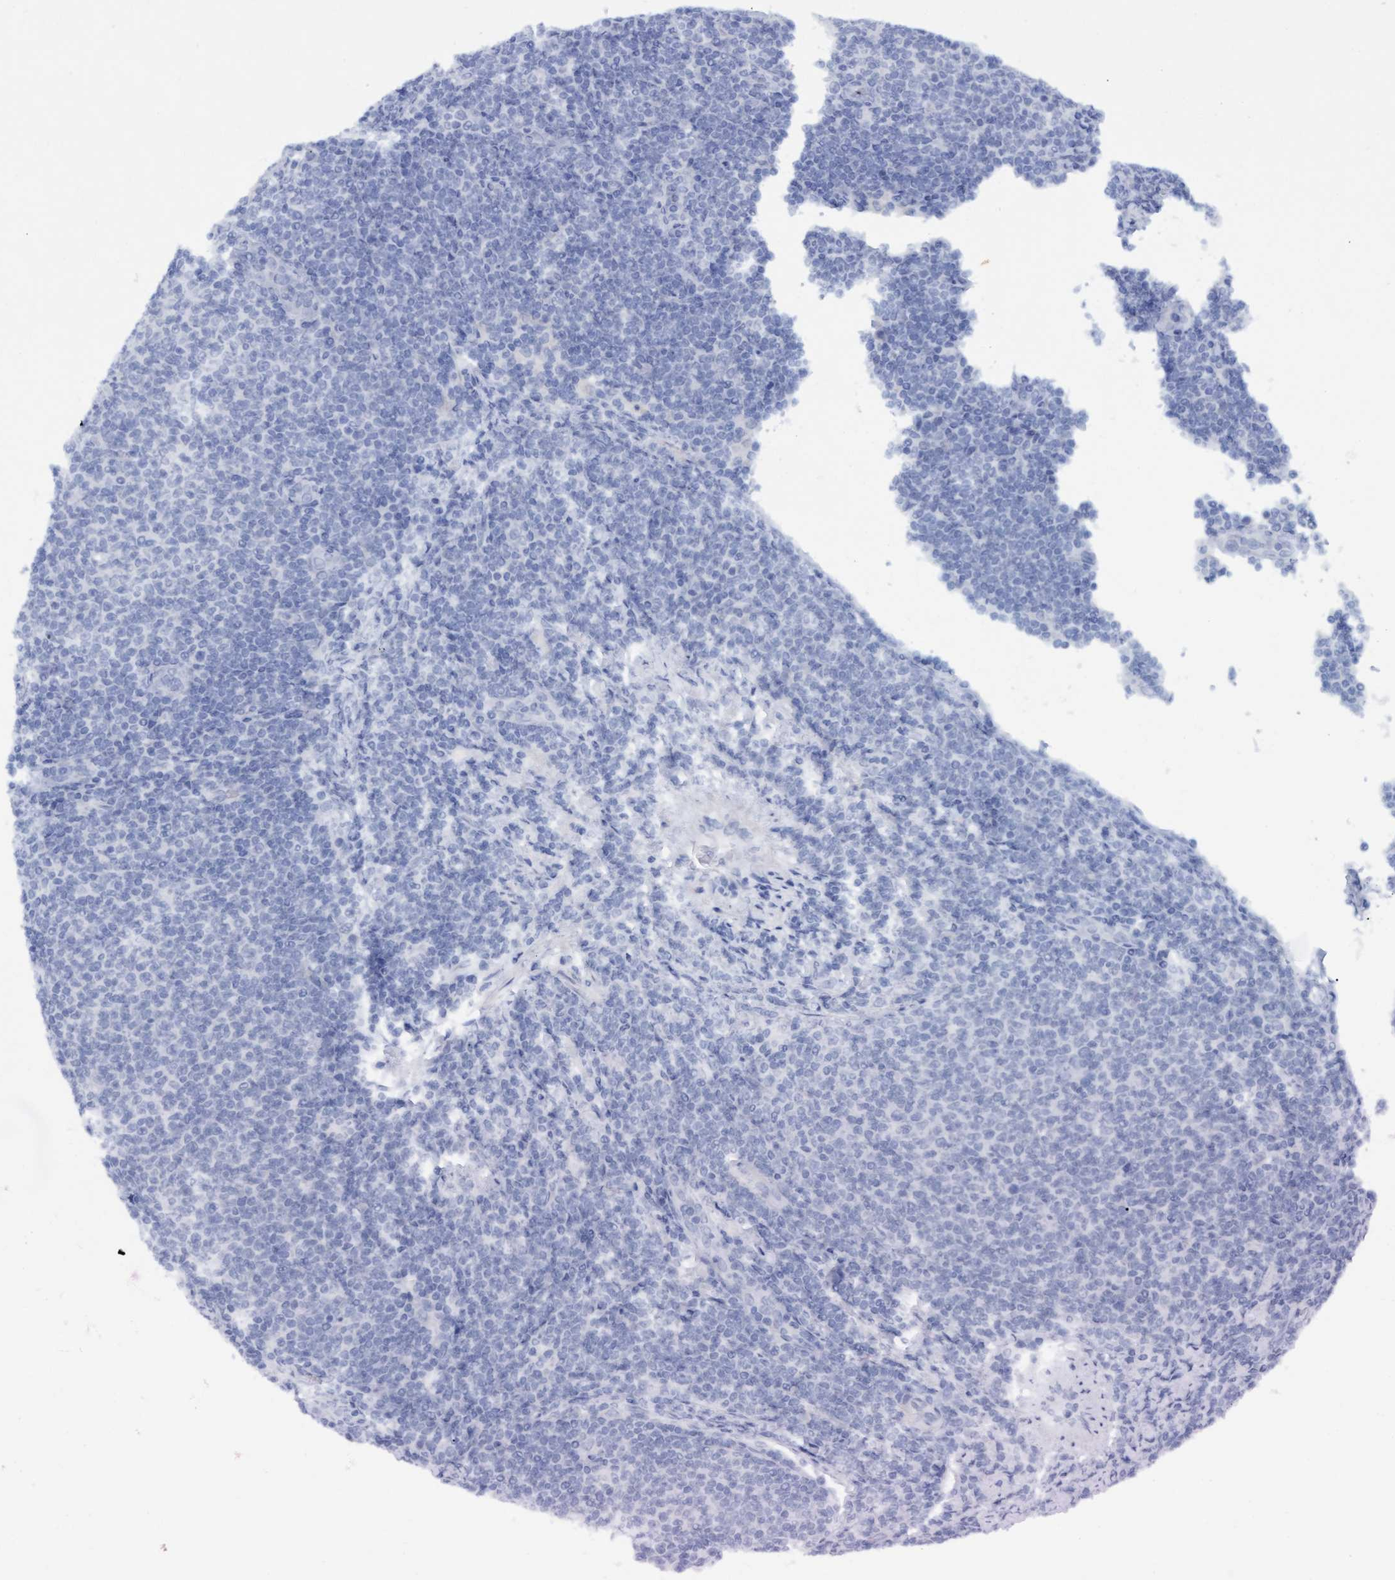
{"staining": {"intensity": "negative", "quantity": "none", "location": "none"}, "tissue": "lymphoma", "cell_type": "Tumor cells", "image_type": "cancer", "snomed": [{"axis": "morphology", "description": "Malignant lymphoma, non-Hodgkin's type, Low grade"}, {"axis": "topography", "description": "Lymph node"}], "caption": "Lymphoma was stained to show a protein in brown. There is no significant staining in tumor cells.", "gene": "SSTR3", "patient": {"sex": "male", "age": 66}}